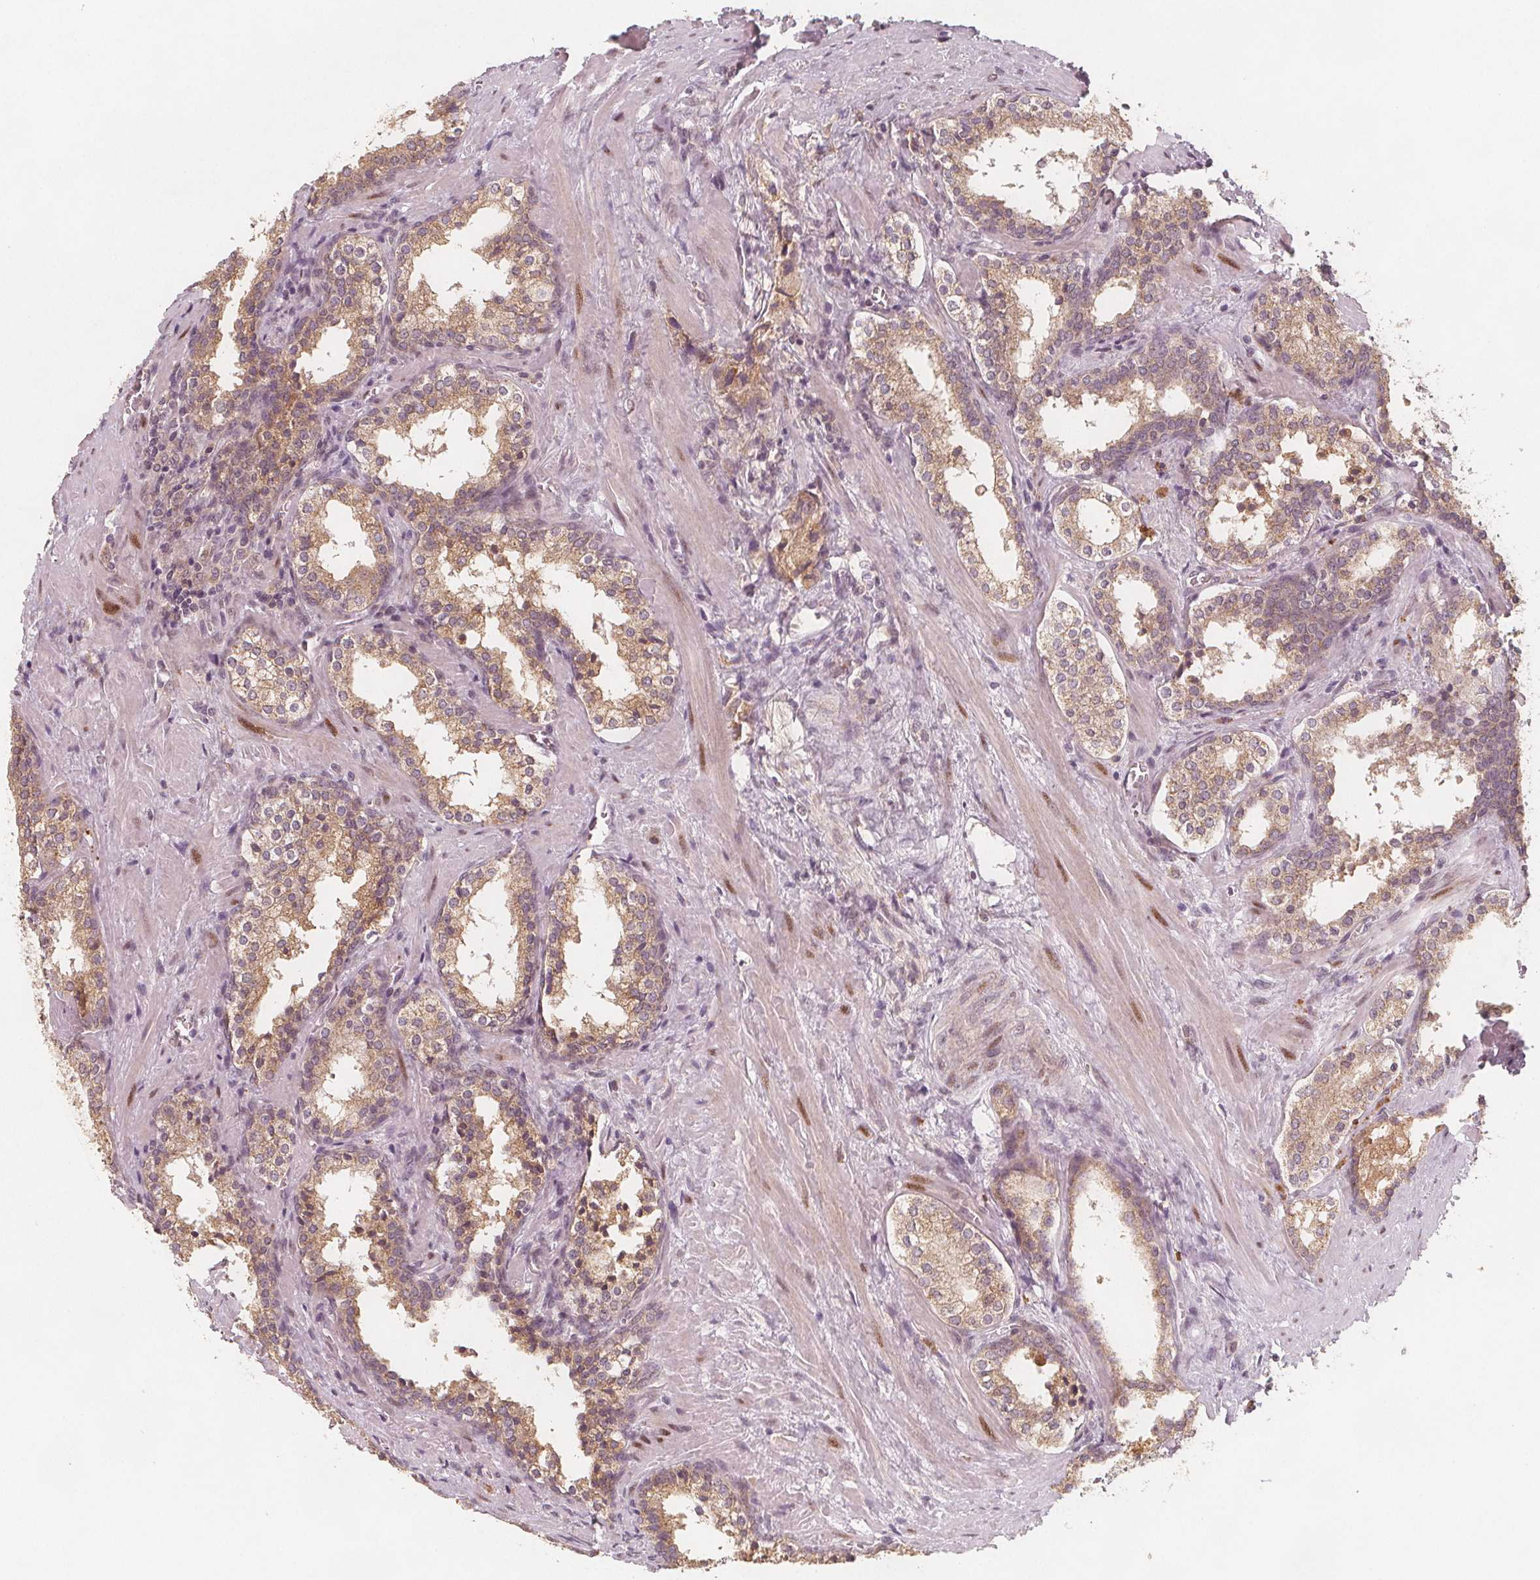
{"staining": {"intensity": "weak", "quantity": ">75%", "location": "cytoplasmic/membranous"}, "tissue": "prostate cancer", "cell_type": "Tumor cells", "image_type": "cancer", "snomed": [{"axis": "morphology", "description": "Adenocarcinoma, NOS"}, {"axis": "topography", "description": "Prostate and seminal vesicle, NOS"}], "caption": "Adenocarcinoma (prostate) was stained to show a protein in brown. There is low levels of weak cytoplasmic/membranous staining in about >75% of tumor cells.", "gene": "NCSTN", "patient": {"sex": "male", "age": 63}}